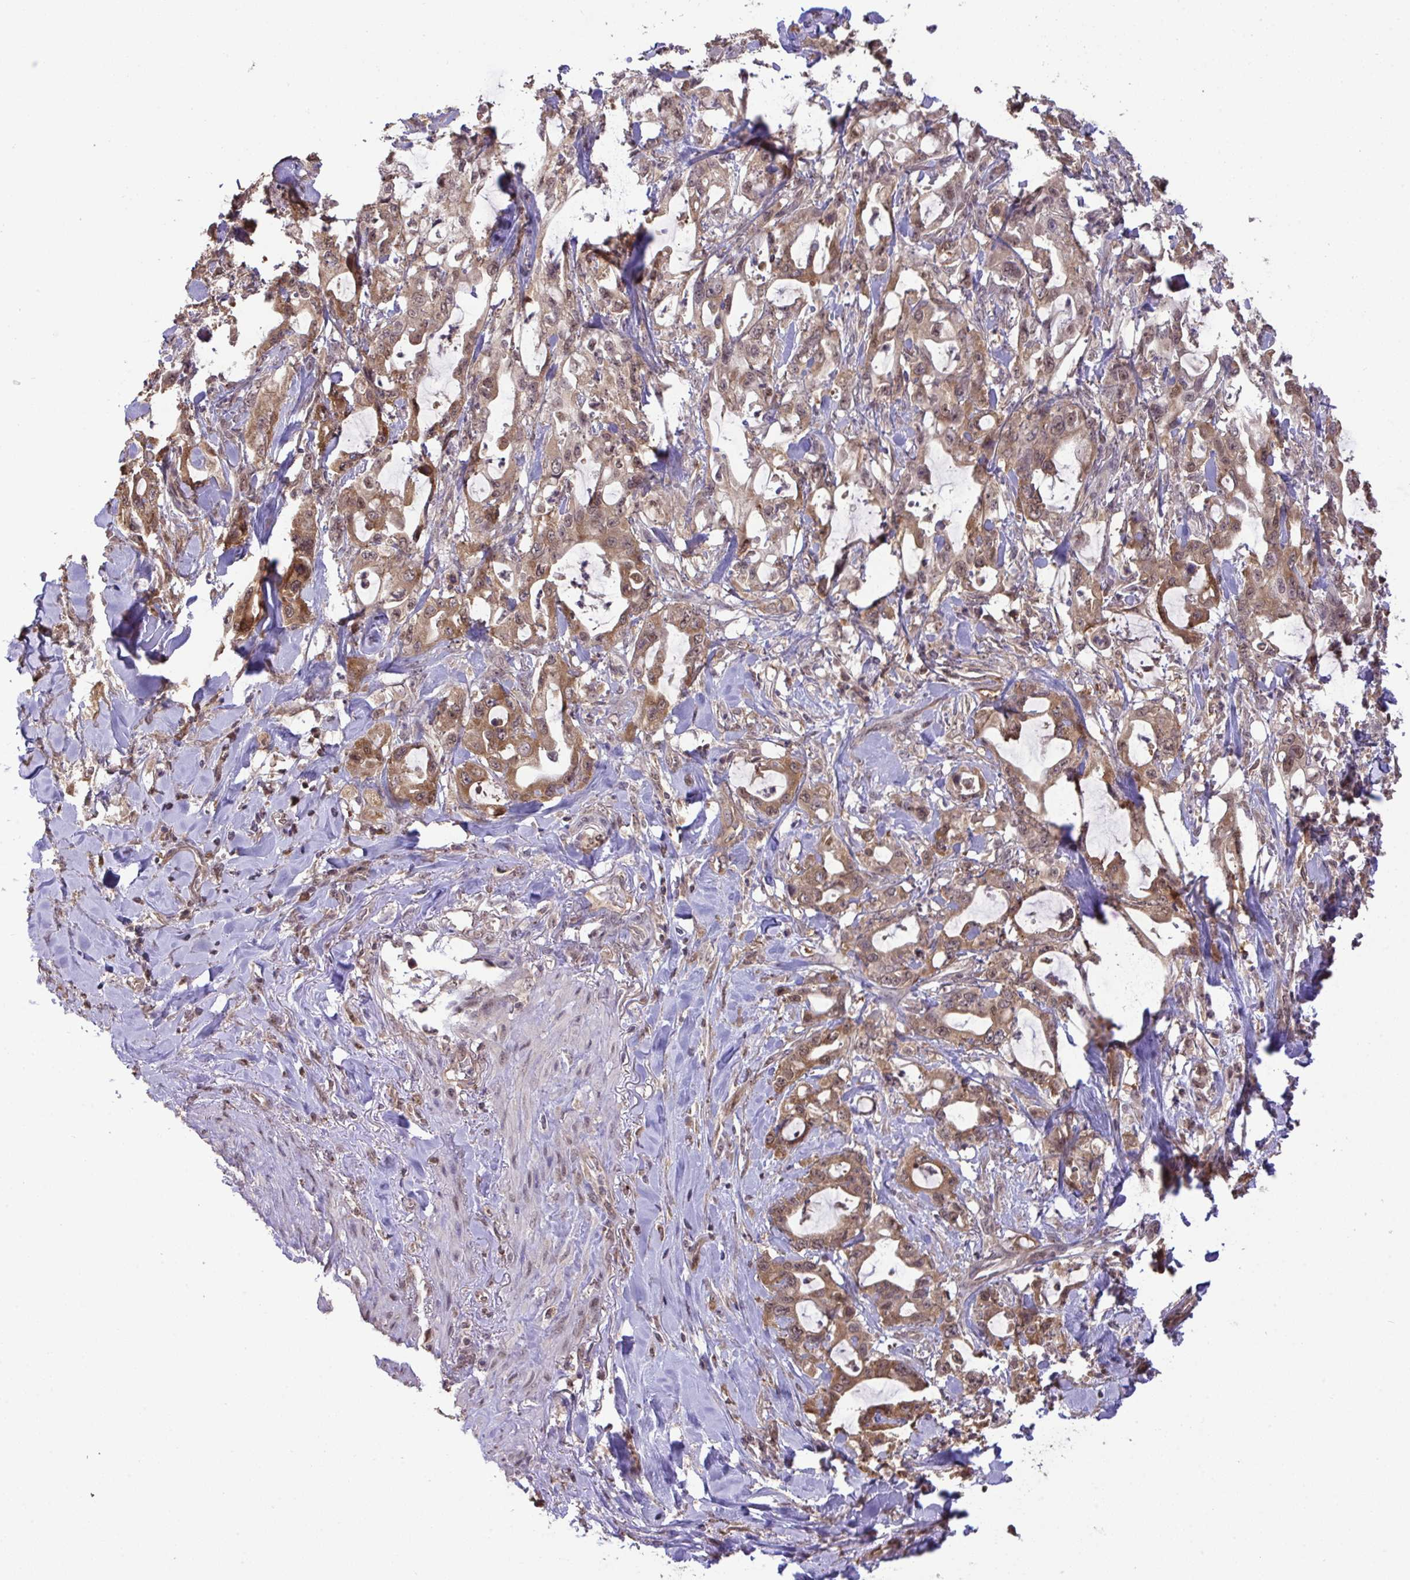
{"staining": {"intensity": "moderate", "quantity": ">75%", "location": "cytoplasmic/membranous,nuclear"}, "tissue": "pancreatic cancer", "cell_type": "Tumor cells", "image_type": "cancer", "snomed": [{"axis": "morphology", "description": "Adenocarcinoma, NOS"}, {"axis": "topography", "description": "Pancreas"}], "caption": "Pancreatic cancer (adenocarcinoma) tissue demonstrates moderate cytoplasmic/membranous and nuclear expression in about >75% of tumor cells", "gene": "C12orf57", "patient": {"sex": "female", "age": 61}}